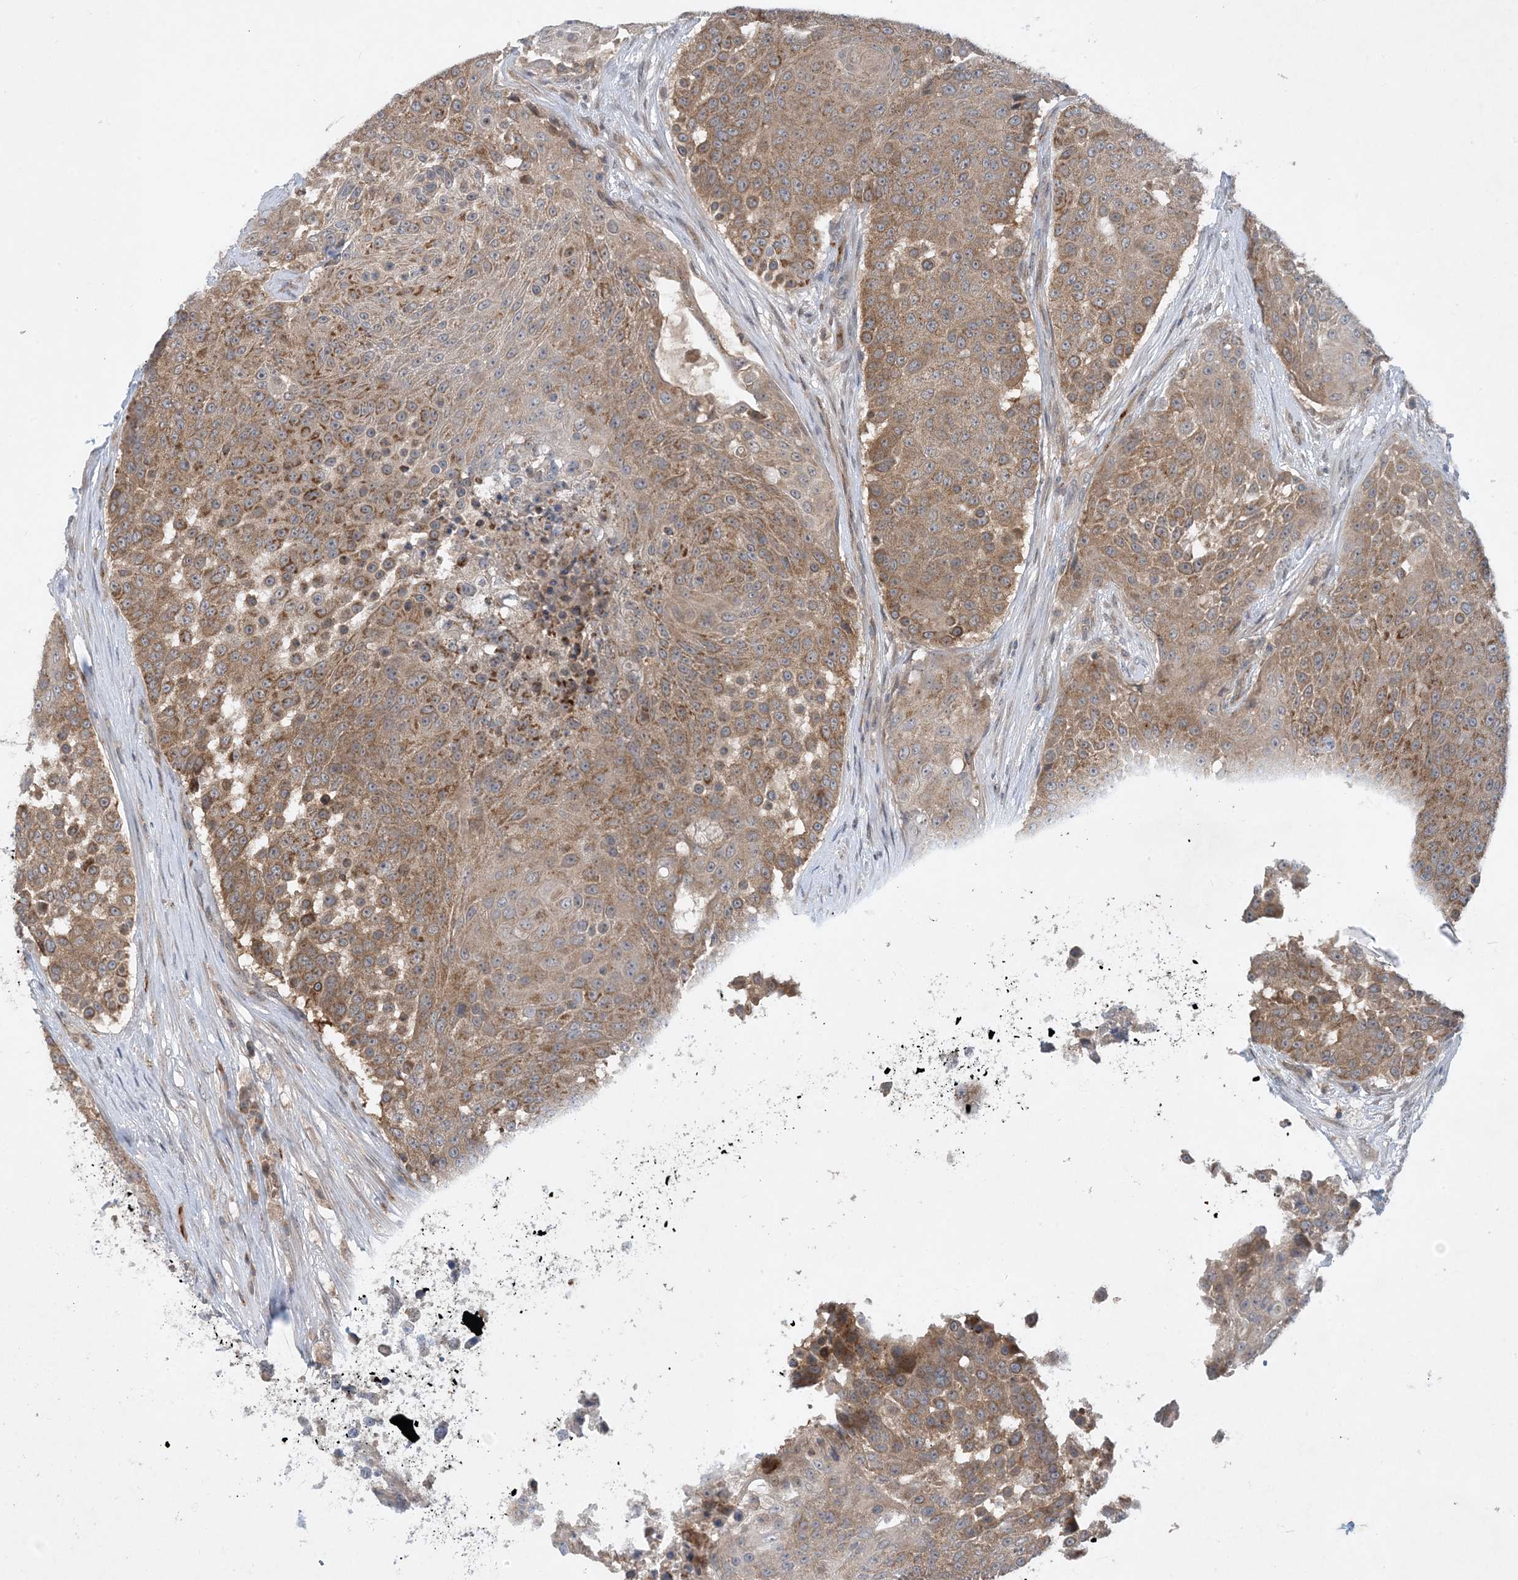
{"staining": {"intensity": "moderate", "quantity": ">75%", "location": "cytoplasmic/membranous"}, "tissue": "urothelial cancer", "cell_type": "Tumor cells", "image_type": "cancer", "snomed": [{"axis": "morphology", "description": "Urothelial carcinoma, High grade"}, {"axis": "topography", "description": "Urinary bladder"}], "caption": "There is medium levels of moderate cytoplasmic/membranous positivity in tumor cells of high-grade urothelial carcinoma, as demonstrated by immunohistochemical staining (brown color).", "gene": "TINAG", "patient": {"sex": "female", "age": 63}}